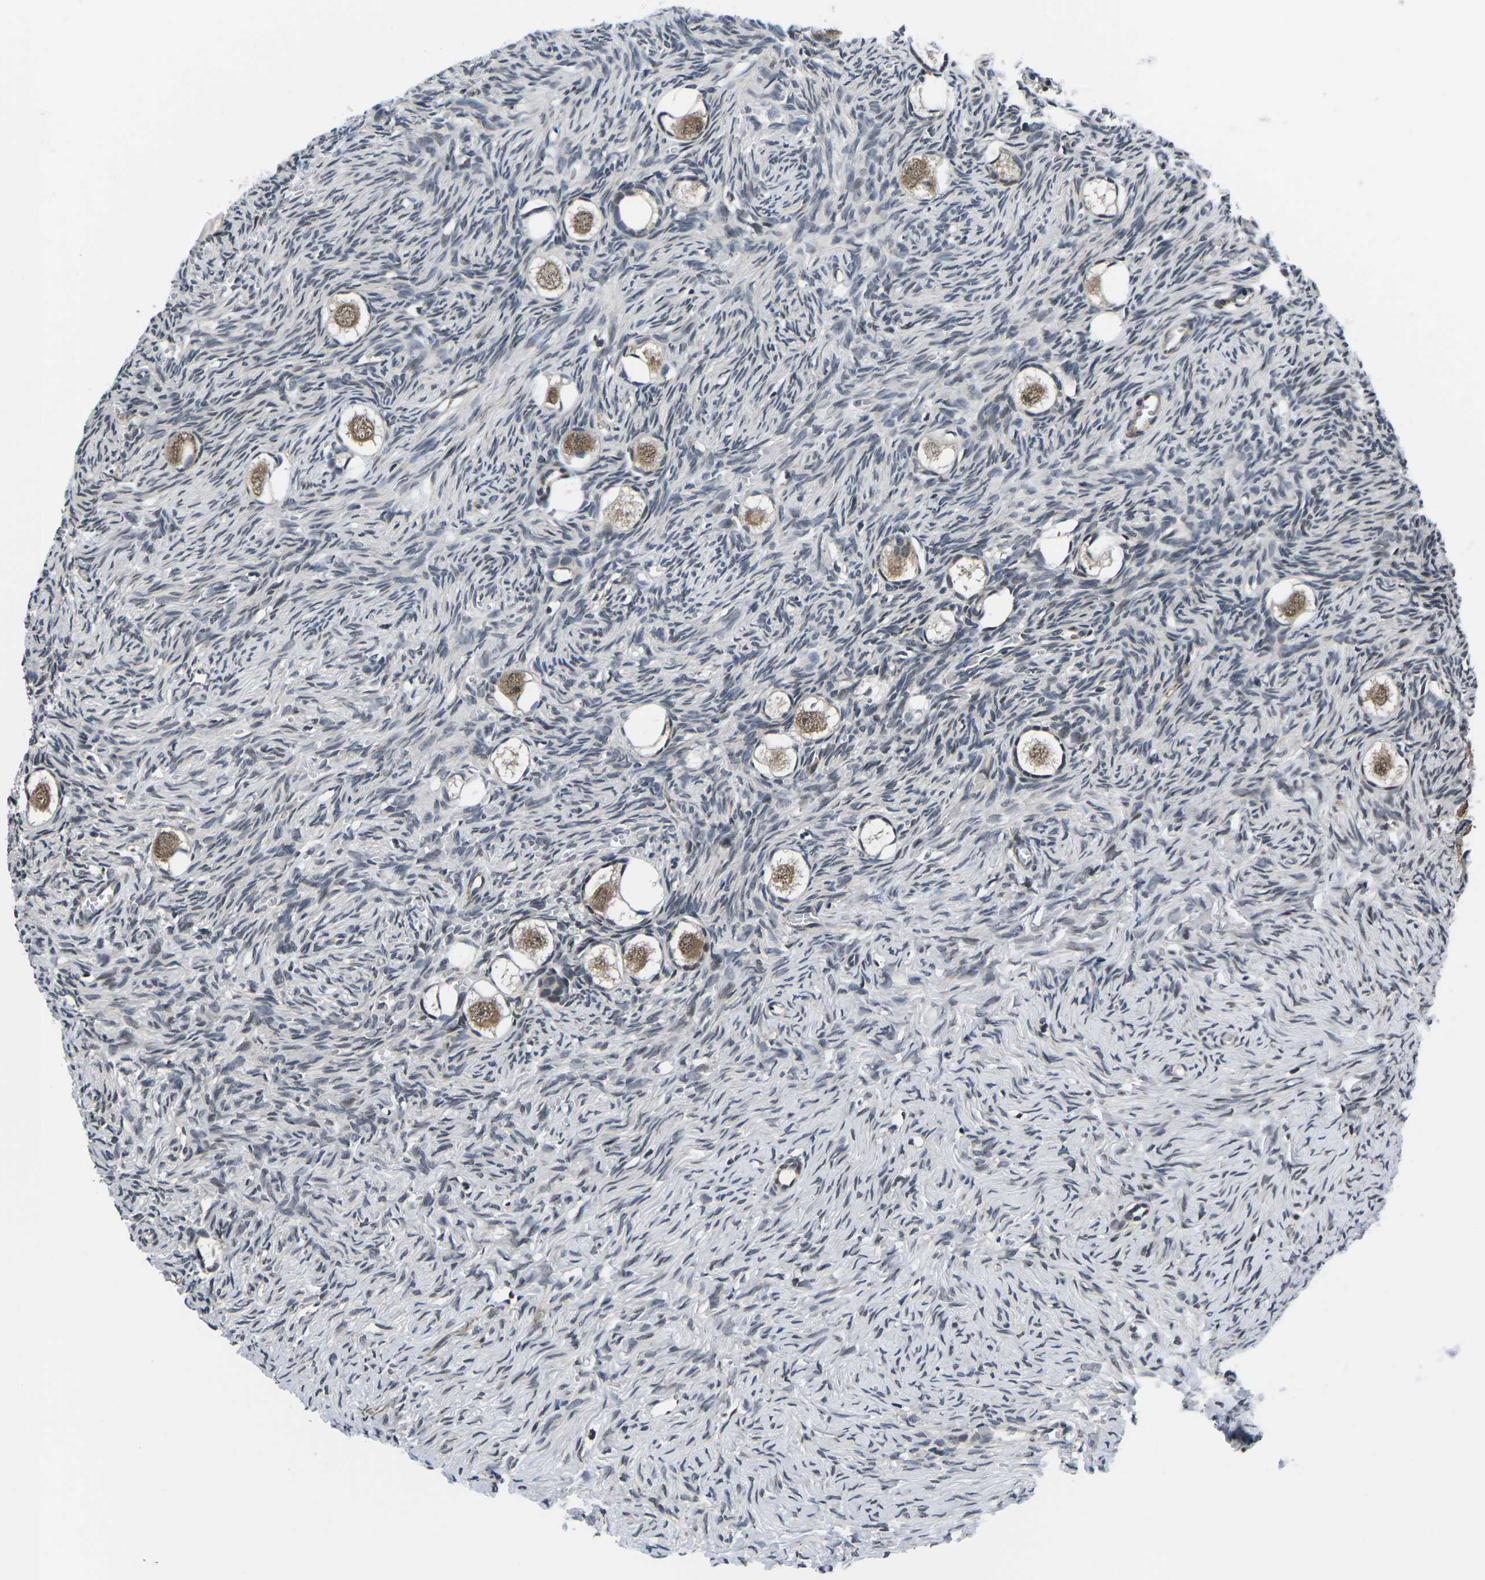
{"staining": {"intensity": "moderate", "quantity": ">75%", "location": "cytoplasmic/membranous"}, "tissue": "ovary", "cell_type": "Follicle cells", "image_type": "normal", "snomed": [{"axis": "morphology", "description": "Normal tissue, NOS"}, {"axis": "topography", "description": "Ovary"}], "caption": "An IHC histopathology image of benign tissue is shown. Protein staining in brown labels moderate cytoplasmic/membranous positivity in ovary within follicle cells.", "gene": "CCNE1", "patient": {"sex": "female", "age": 27}}